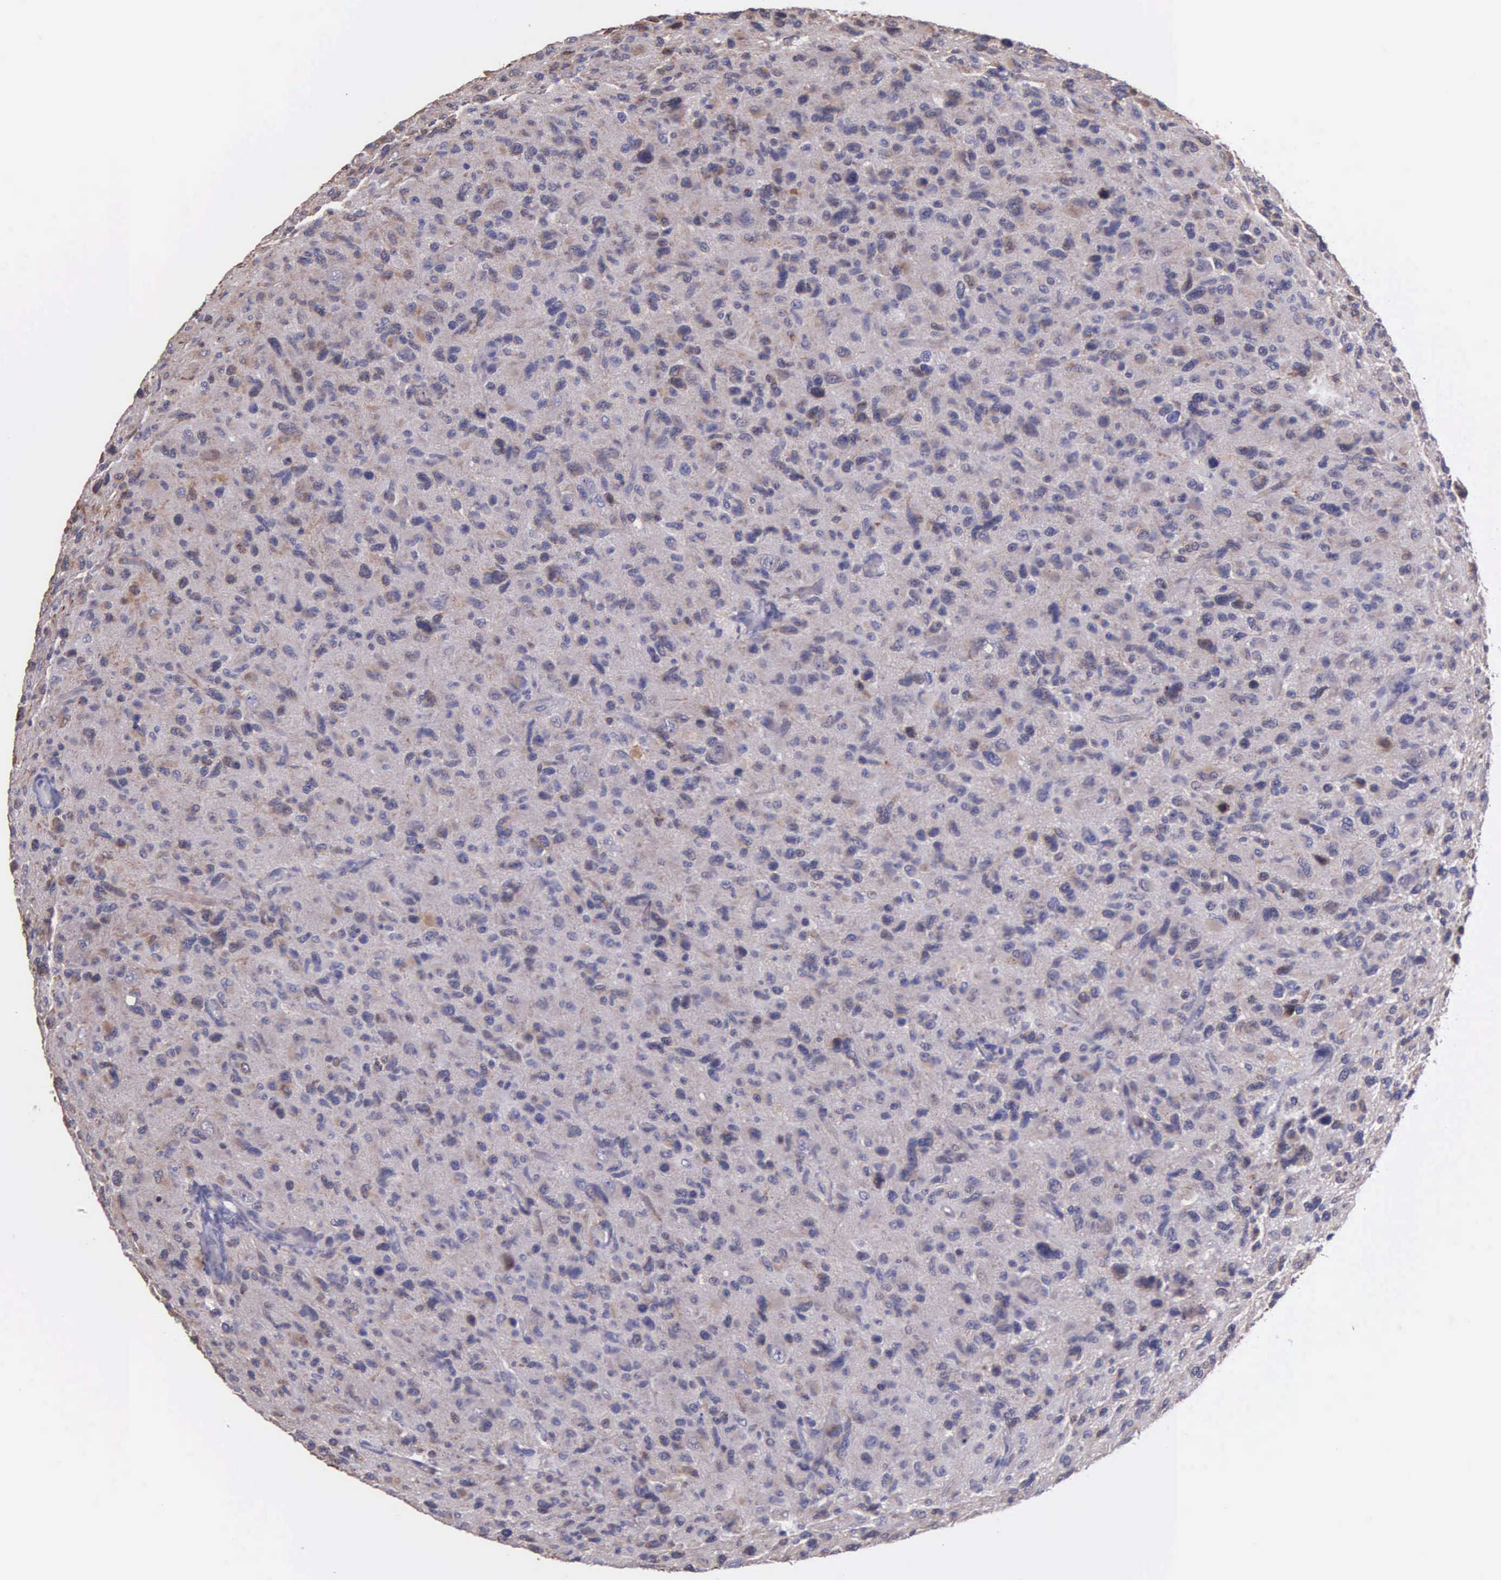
{"staining": {"intensity": "weak", "quantity": "<25%", "location": "cytoplasmic/membranous"}, "tissue": "glioma", "cell_type": "Tumor cells", "image_type": "cancer", "snomed": [{"axis": "morphology", "description": "Glioma, malignant, High grade"}, {"axis": "topography", "description": "Brain"}], "caption": "Immunohistochemistry (IHC) micrograph of neoplastic tissue: human malignant high-grade glioma stained with DAB (3,3'-diaminobenzidine) reveals no significant protein positivity in tumor cells.", "gene": "ZC3H12B", "patient": {"sex": "female", "age": 60}}